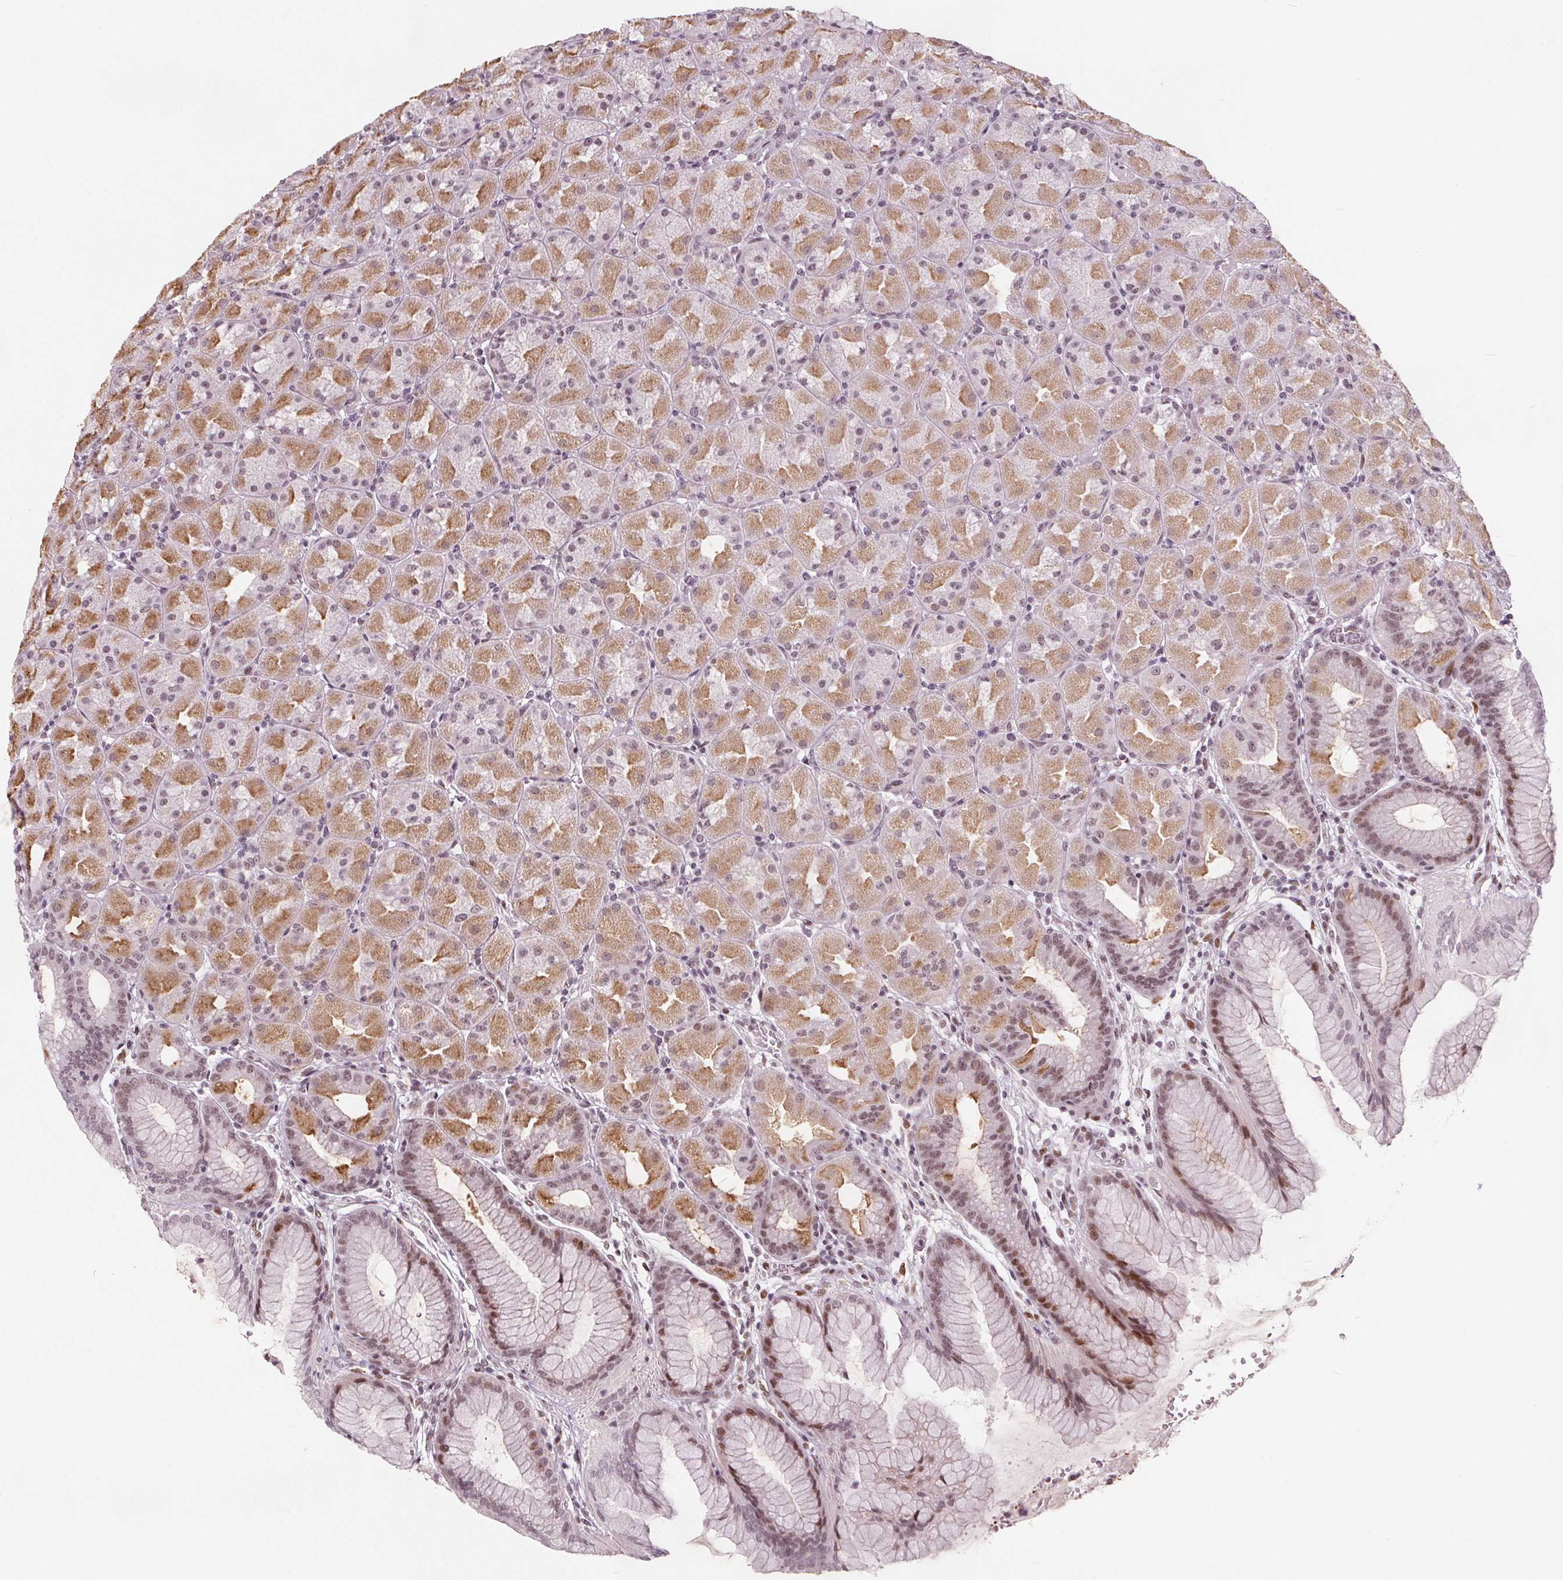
{"staining": {"intensity": "moderate", "quantity": "25%-75%", "location": "cytoplasmic/membranous,nuclear"}, "tissue": "stomach", "cell_type": "Glandular cells", "image_type": "normal", "snomed": [{"axis": "morphology", "description": "Normal tissue, NOS"}, {"axis": "topography", "description": "Stomach, upper"}, {"axis": "topography", "description": "Stomach"}], "caption": "Benign stomach displays moderate cytoplasmic/membranous,nuclear positivity in about 25%-75% of glandular cells, visualized by immunohistochemistry. (DAB (3,3'-diaminobenzidine) IHC, brown staining for protein, blue staining for nuclei).", "gene": "TAF6L", "patient": {"sex": "male", "age": 48}}